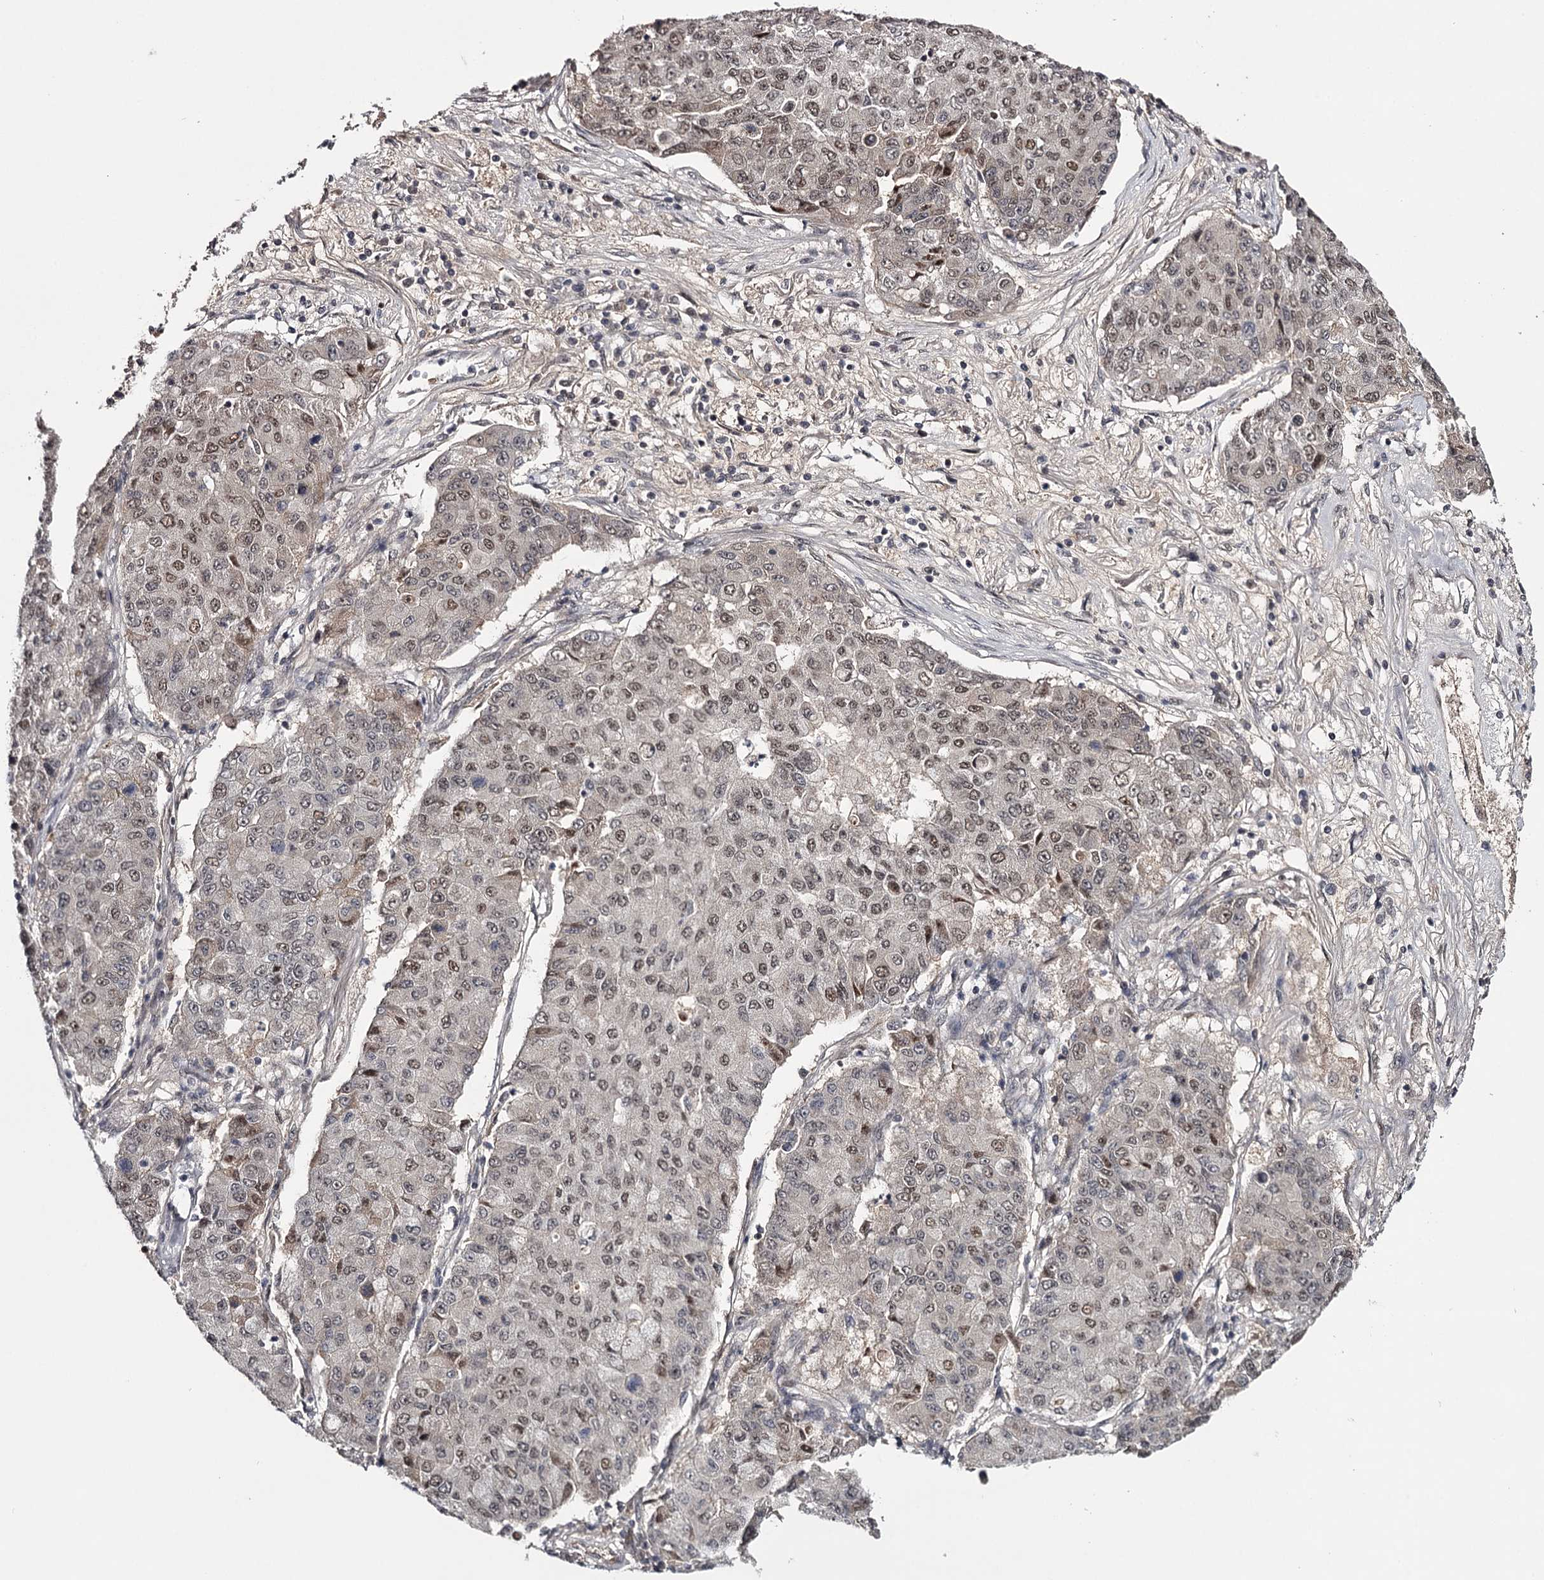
{"staining": {"intensity": "moderate", "quantity": ">75%", "location": "nuclear"}, "tissue": "lung cancer", "cell_type": "Tumor cells", "image_type": "cancer", "snomed": [{"axis": "morphology", "description": "Squamous cell carcinoma, NOS"}, {"axis": "topography", "description": "Lung"}], "caption": "The micrograph displays staining of squamous cell carcinoma (lung), revealing moderate nuclear protein expression (brown color) within tumor cells.", "gene": "TTC33", "patient": {"sex": "male", "age": 74}}